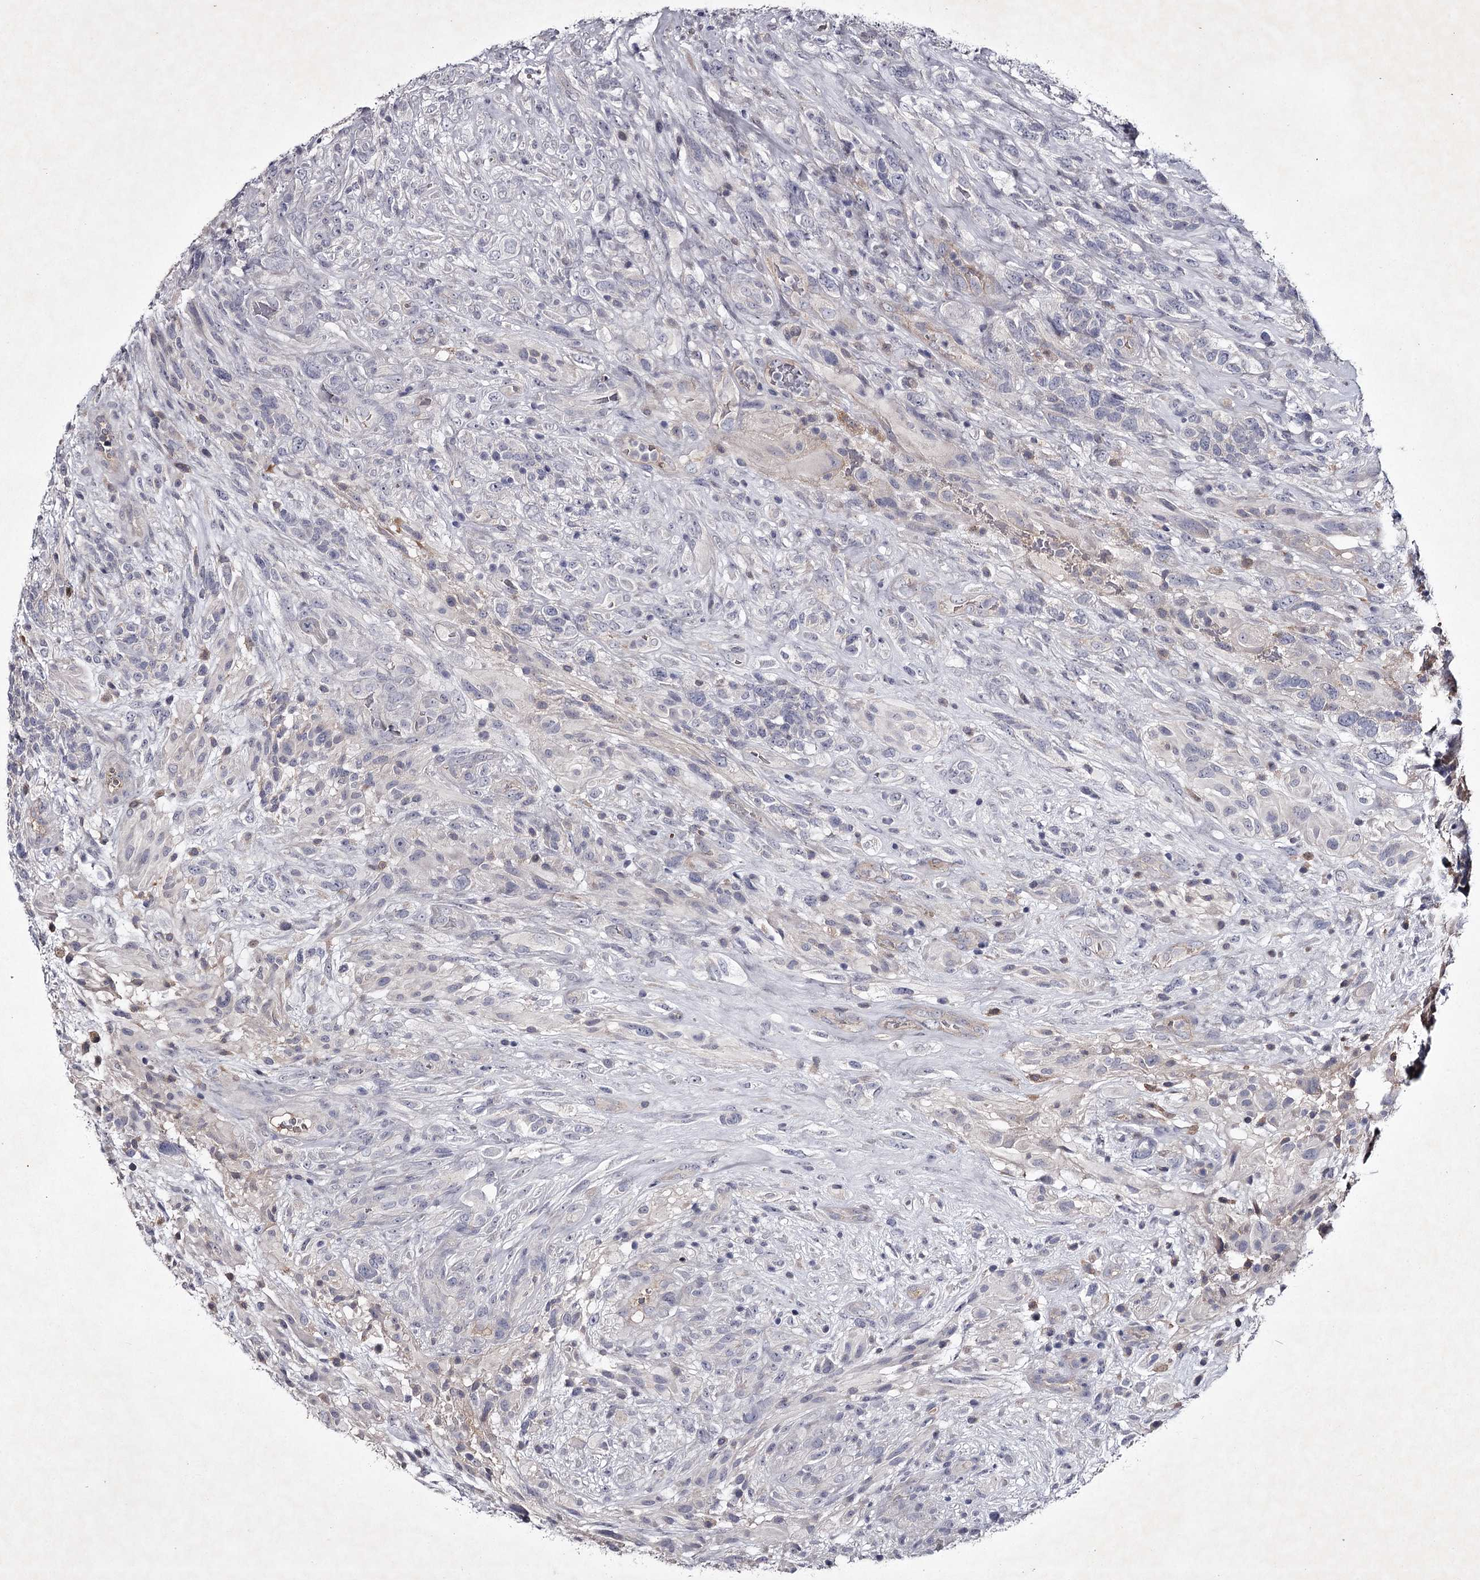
{"staining": {"intensity": "negative", "quantity": "none", "location": "none"}, "tissue": "glioma", "cell_type": "Tumor cells", "image_type": "cancer", "snomed": [{"axis": "morphology", "description": "Glioma, malignant, High grade"}, {"axis": "topography", "description": "Brain"}], "caption": "Immunohistochemical staining of human malignant high-grade glioma exhibits no significant staining in tumor cells.", "gene": "FDXACB1", "patient": {"sex": "male", "age": 61}}